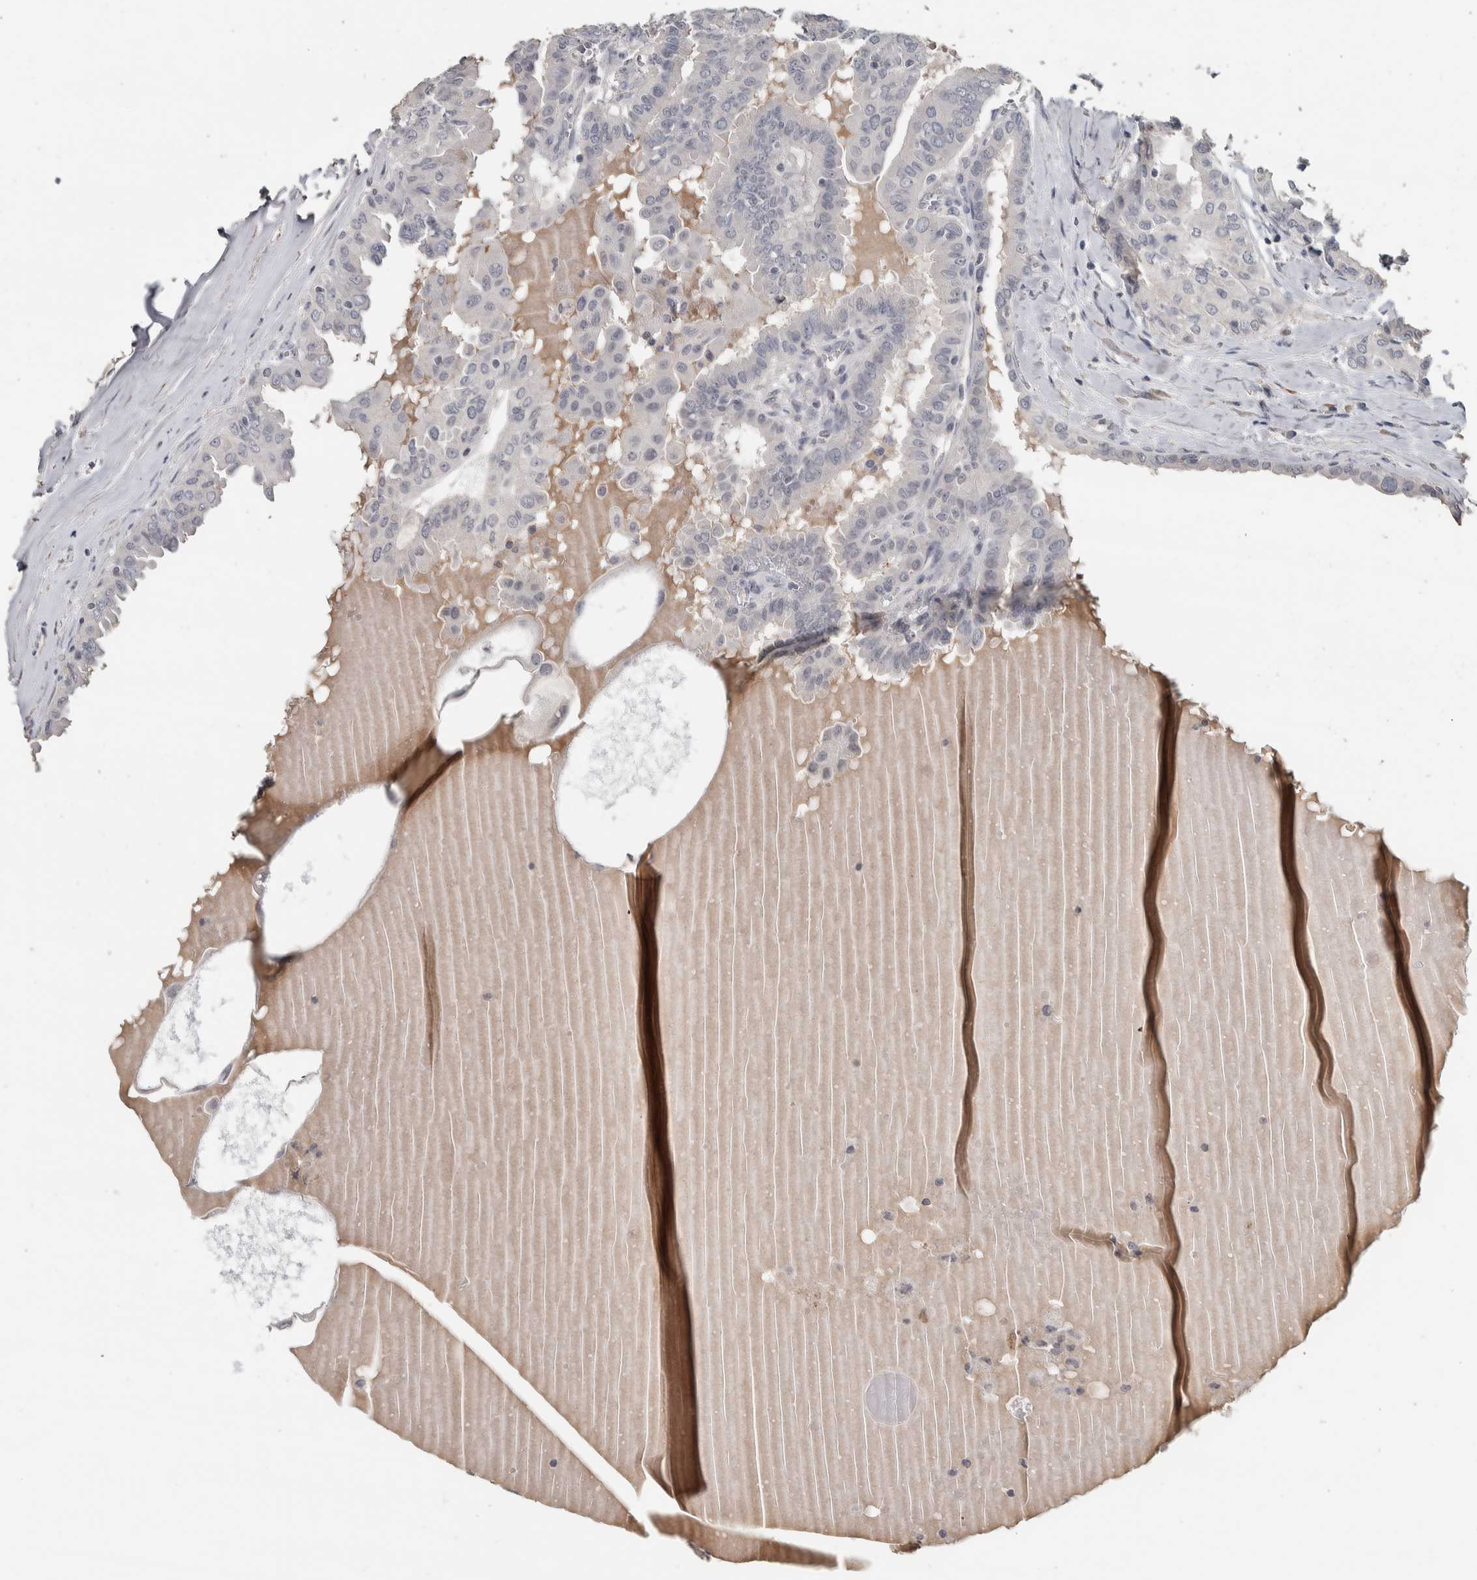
{"staining": {"intensity": "negative", "quantity": "none", "location": "none"}, "tissue": "thyroid cancer", "cell_type": "Tumor cells", "image_type": "cancer", "snomed": [{"axis": "morphology", "description": "Papillary adenocarcinoma, NOS"}, {"axis": "topography", "description": "Thyroid gland"}], "caption": "Tumor cells show no significant staining in papillary adenocarcinoma (thyroid).", "gene": "NECAB1", "patient": {"sex": "male", "age": 33}}